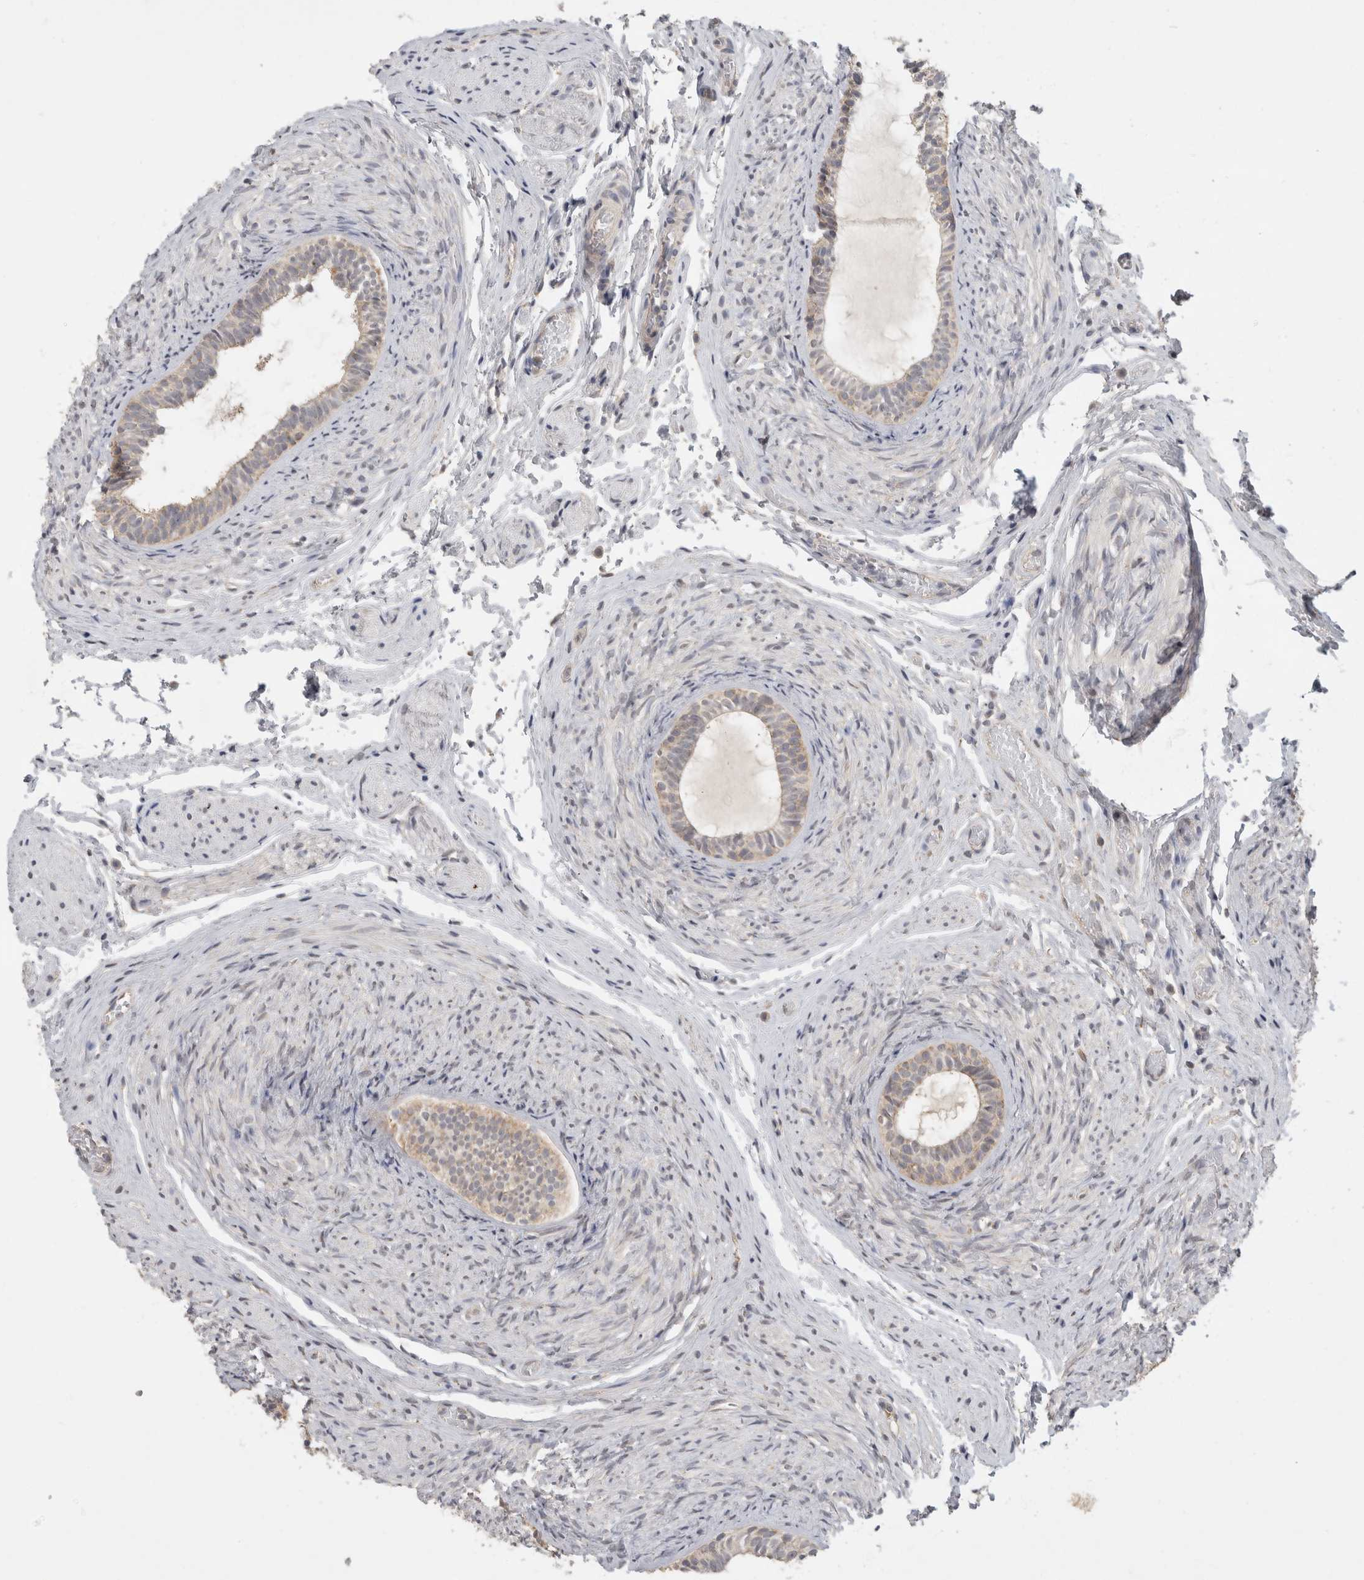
{"staining": {"intensity": "moderate", "quantity": "25%-75%", "location": "cytoplasmic/membranous"}, "tissue": "epididymis", "cell_type": "Glandular cells", "image_type": "normal", "snomed": [{"axis": "morphology", "description": "Normal tissue, NOS"}, {"axis": "topography", "description": "Epididymis"}], "caption": "Protein expression analysis of benign human epididymis reveals moderate cytoplasmic/membranous positivity in approximately 25%-75% of glandular cells.", "gene": "DYRK2", "patient": {"sex": "male", "age": 5}}